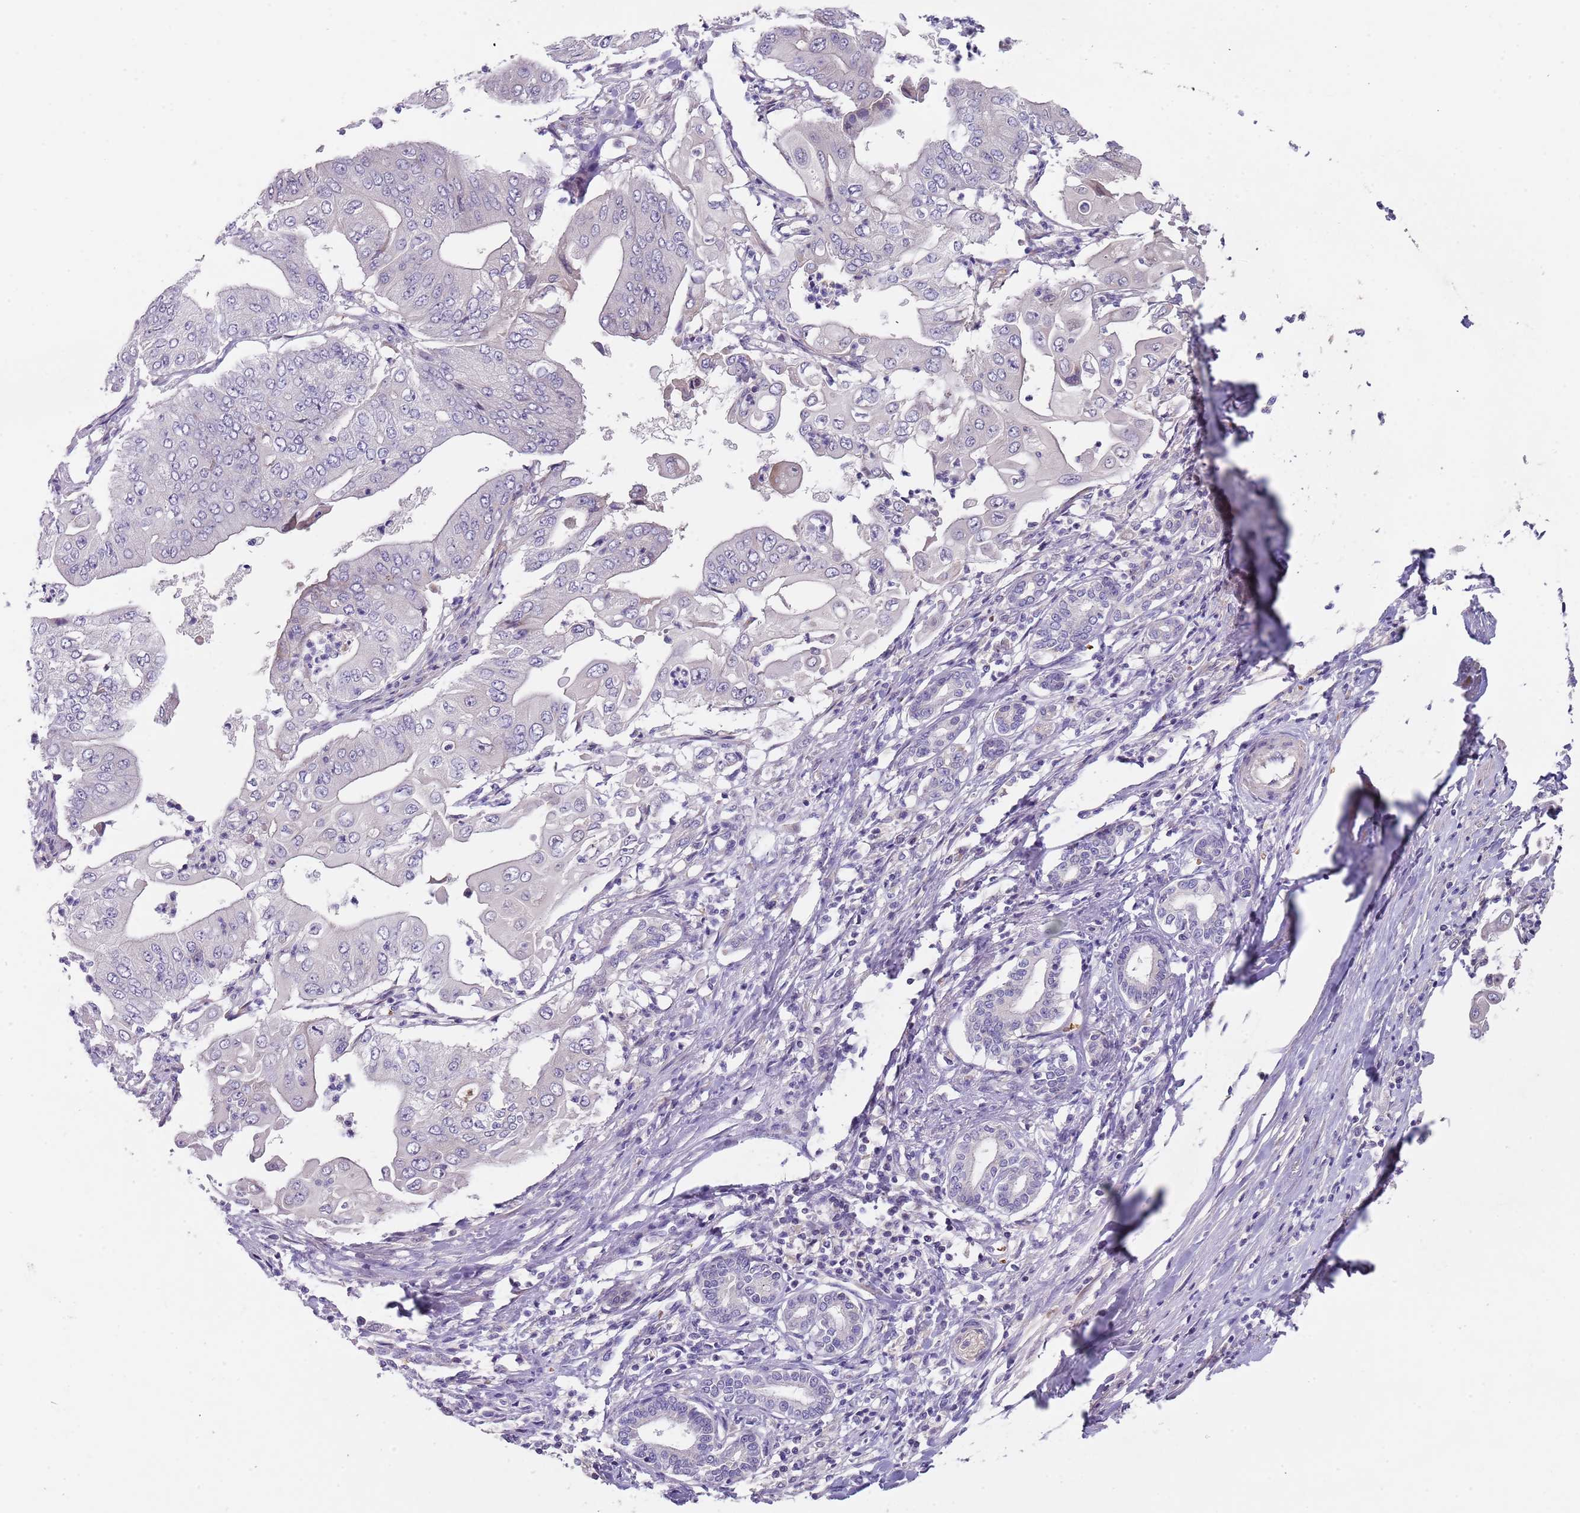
{"staining": {"intensity": "negative", "quantity": "none", "location": "none"}, "tissue": "pancreatic cancer", "cell_type": "Tumor cells", "image_type": "cancer", "snomed": [{"axis": "morphology", "description": "Adenocarcinoma, NOS"}, {"axis": "topography", "description": "Pancreas"}], "caption": "Tumor cells show no significant expression in pancreatic cancer (adenocarcinoma).", "gene": "PRAC1", "patient": {"sex": "female", "age": 77}}